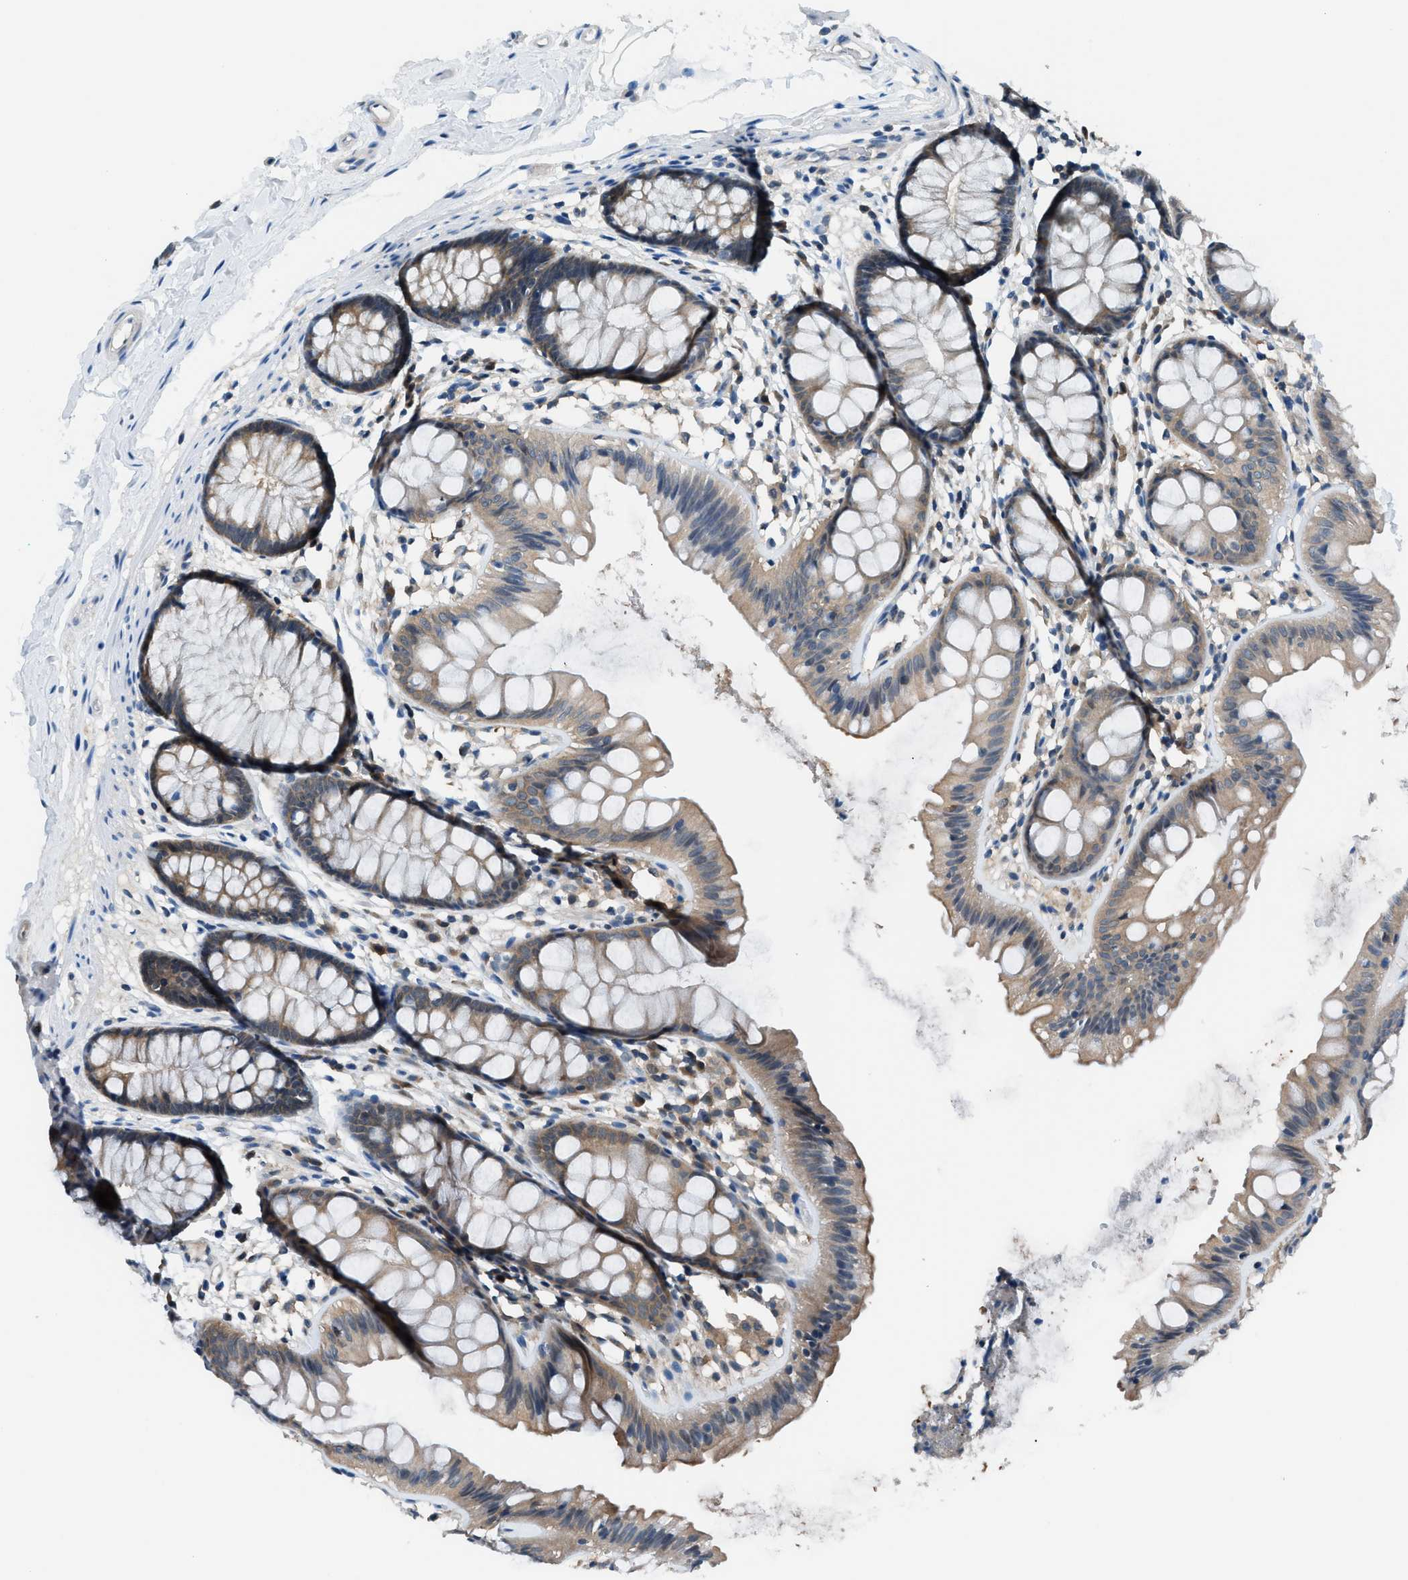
{"staining": {"intensity": "negative", "quantity": "none", "location": "none"}, "tissue": "colon", "cell_type": "Endothelial cells", "image_type": "normal", "snomed": [{"axis": "morphology", "description": "Normal tissue, NOS"}, {"axis": "topography", "description": "Colon"}], "caption": "Immunohistochemistry image of normal human colon stained for a protein (brown), which exhibits no staining in endothelial cells. (DAB IHC, high magnification).", "gene": "ACP1", "patient": {"sex": "female", "age": 56}}